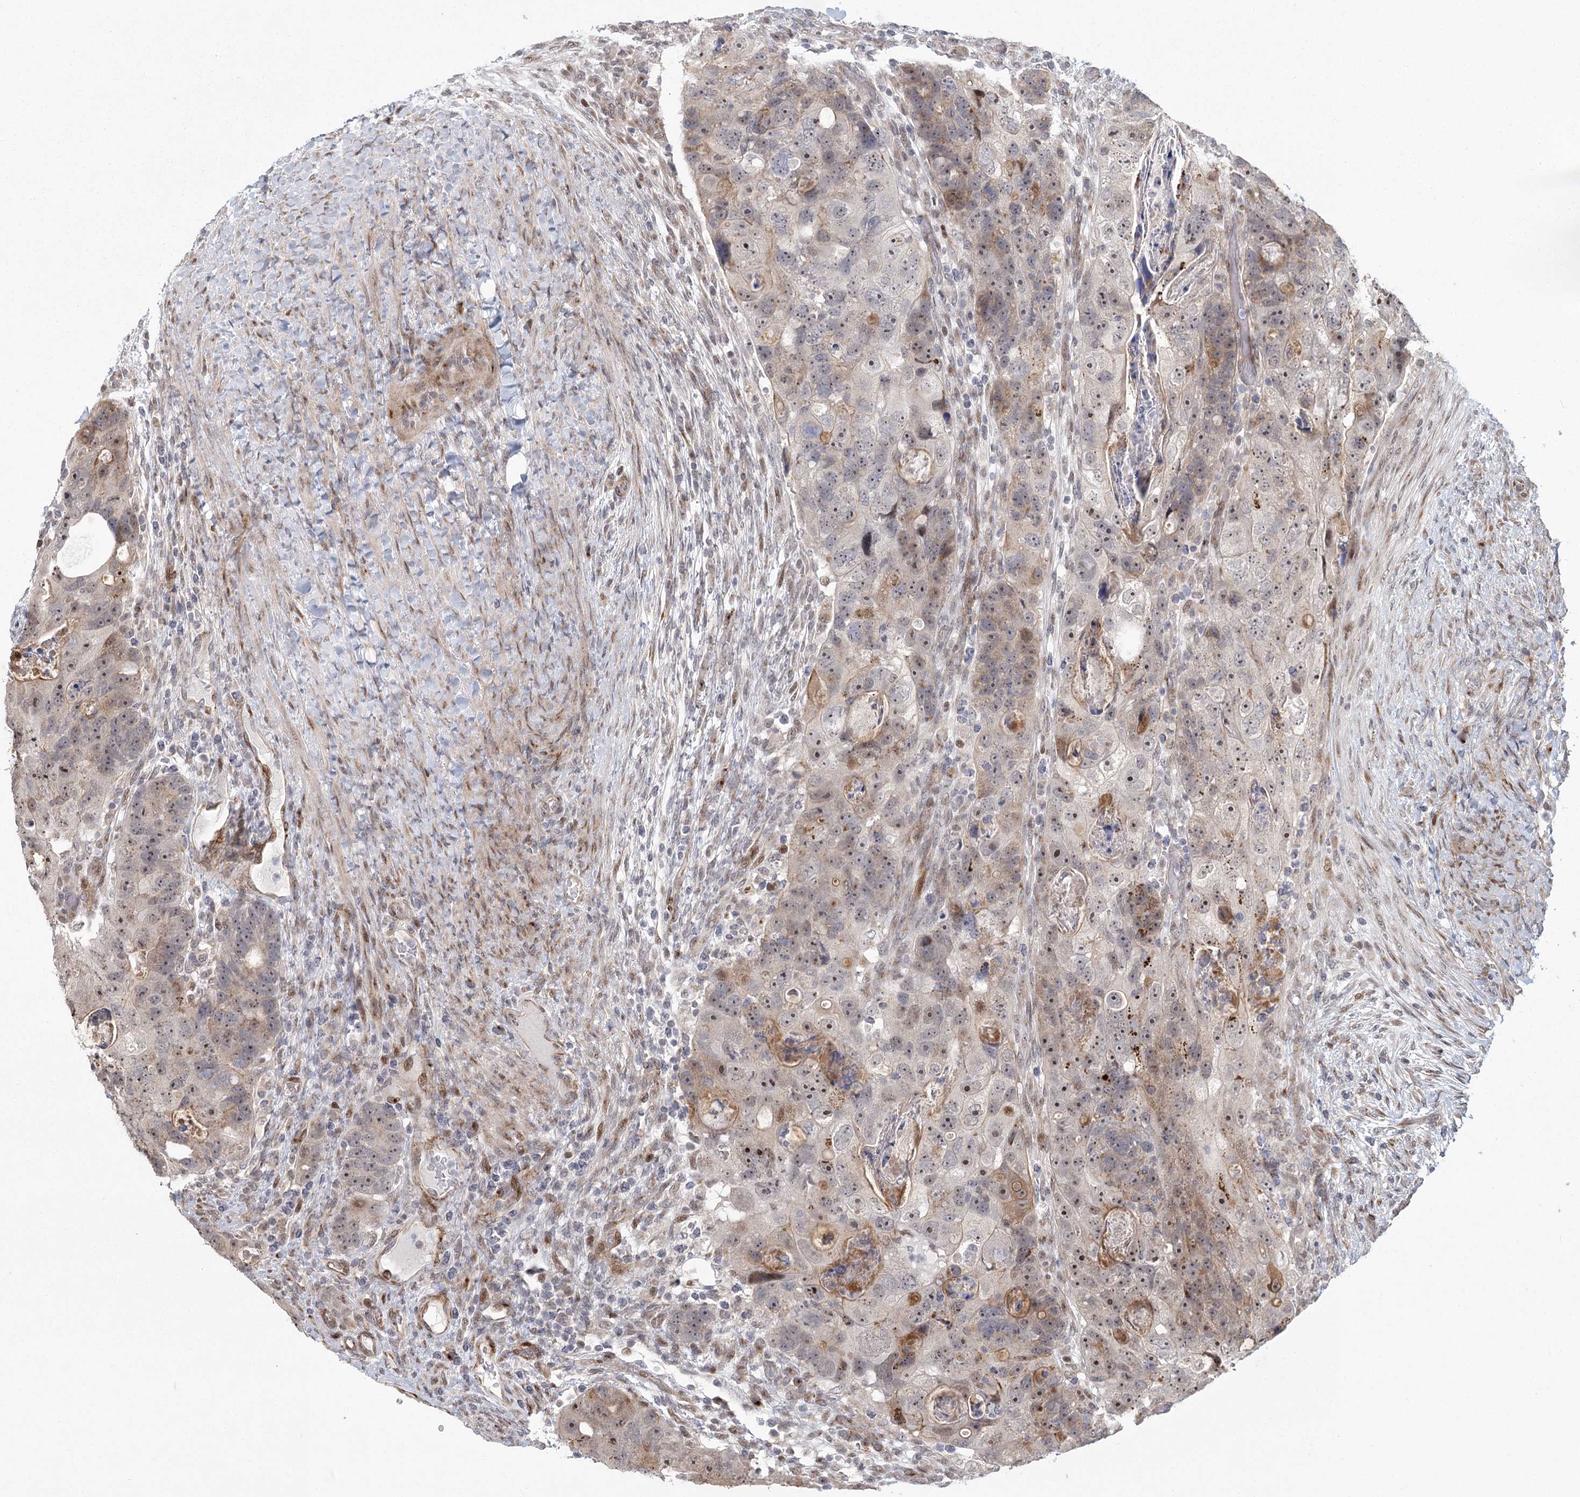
{"staining": {"intensity": "moderate", "quantity": "25%-75%", "location": "nuclear"}, "tissue": "colorectal cancer", "cell_type": "Tumor cells", "image_type": "cancer", "snomed": [{"axis": "morphology", "description": "Adenocarcinoma, NOS"}, {"axis": "topography", "description": "Rectum"}], "caption": "Colorectal cancer (adenocarcinoma) stained with DAB IHC shows medium levels of moderate nuclear expression in about 25%-75% of tumor cells. (Brightfield microscopy of DAB IHC at high magnification).", "gene": "PARM1", "patient": {"sex": "male", "age": 59}}